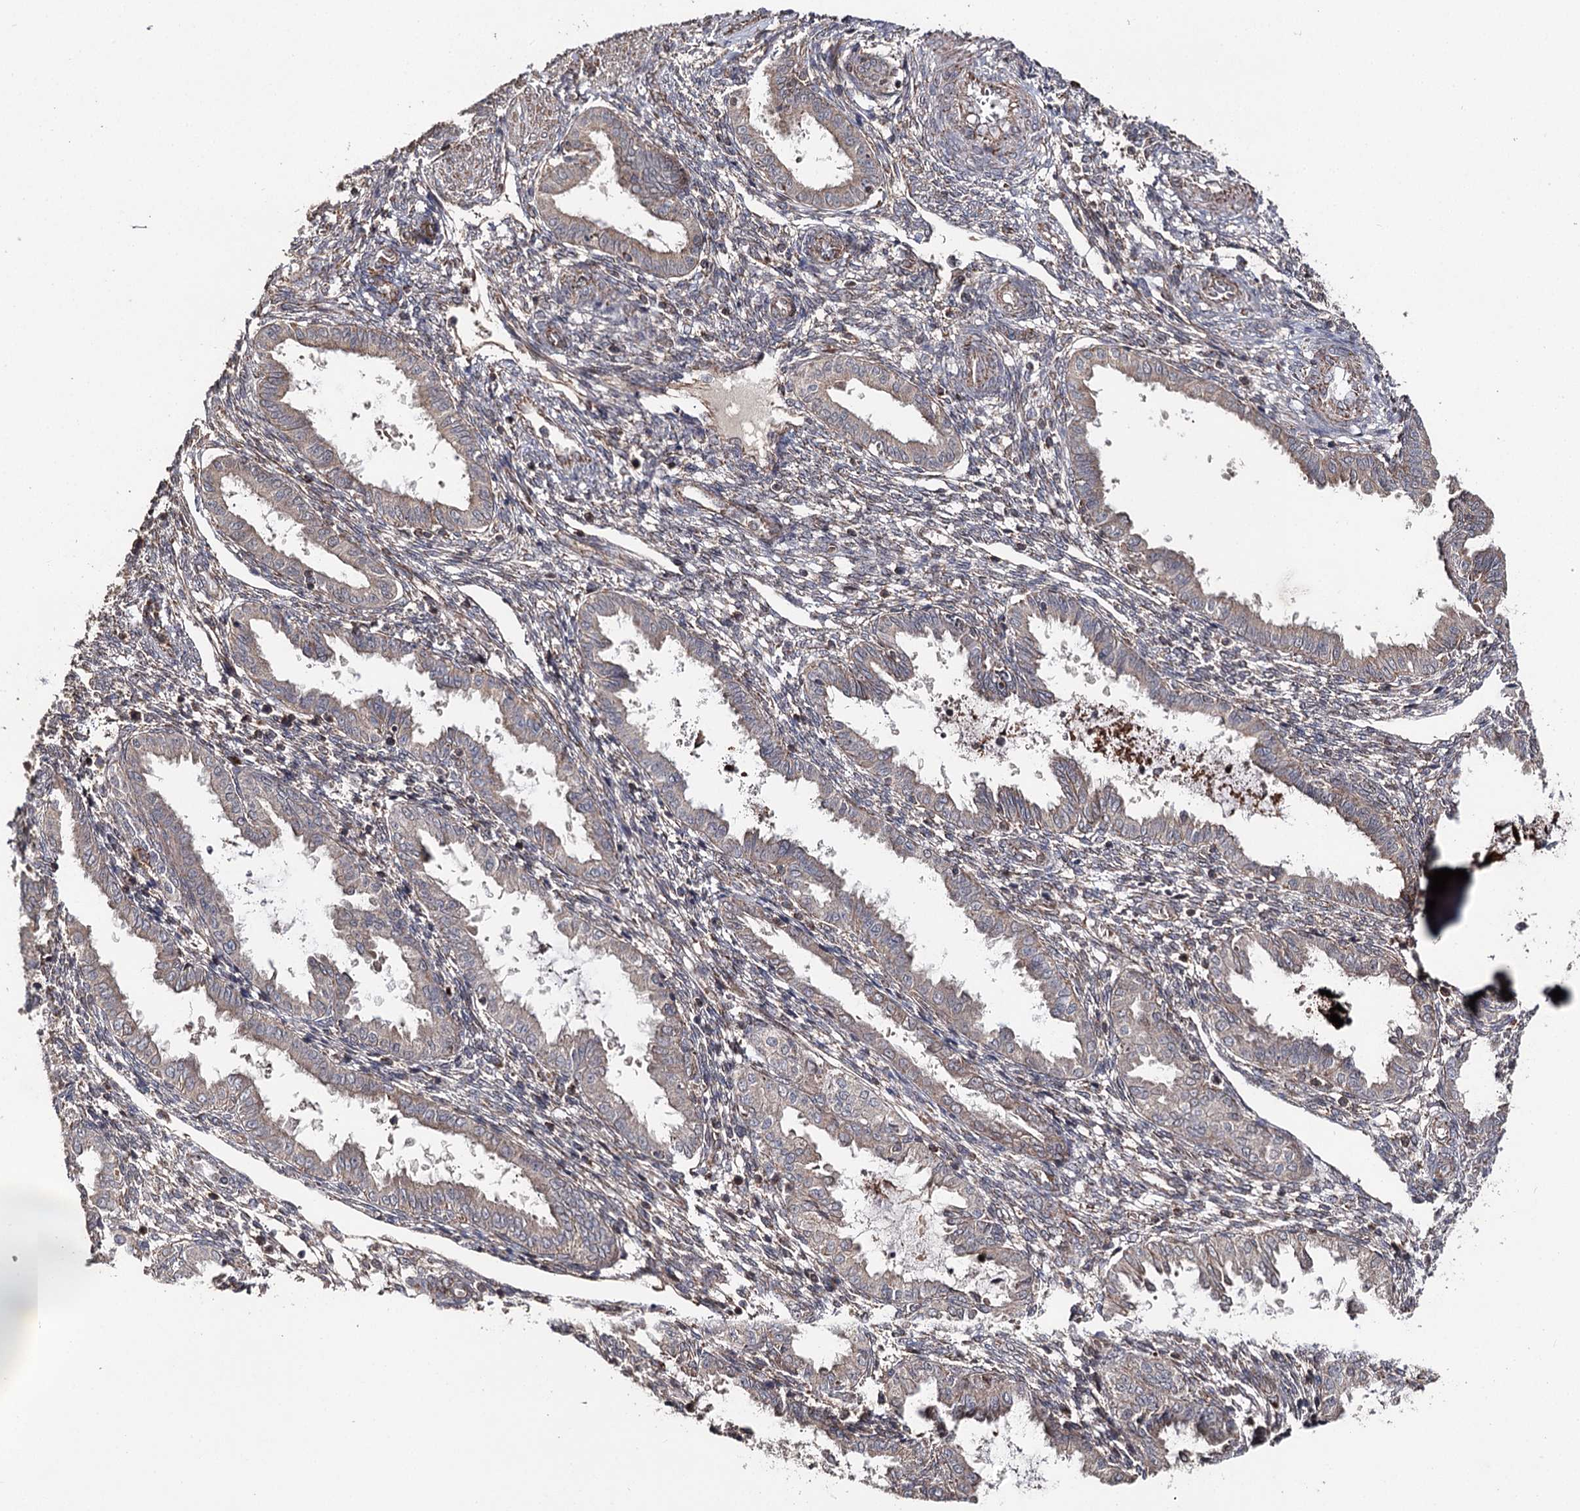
{"staining": {"intensity": "weak", "quantity": "25%-75%", "location": "cytoplasmic/membranous"}, "tissue": "endometrium", "cell_type": "Cells in endometrial stroma", "image_type": "normal", "snomed": [{"axis": "morphology", "description": "Normal tissue, NOS"}, {"axis": "topography", "description": "Endometrium"}], "caption": "A photomicrograph showing weak cytoplasmic/membranous positivity in approximately 25%-75% of cells in endometrial stroma in unremarkable endometrium, as visualized by brown immunohistochemical staining.", "gene": "MINDY3", "patient": {"sex": "female", "age": 33}}